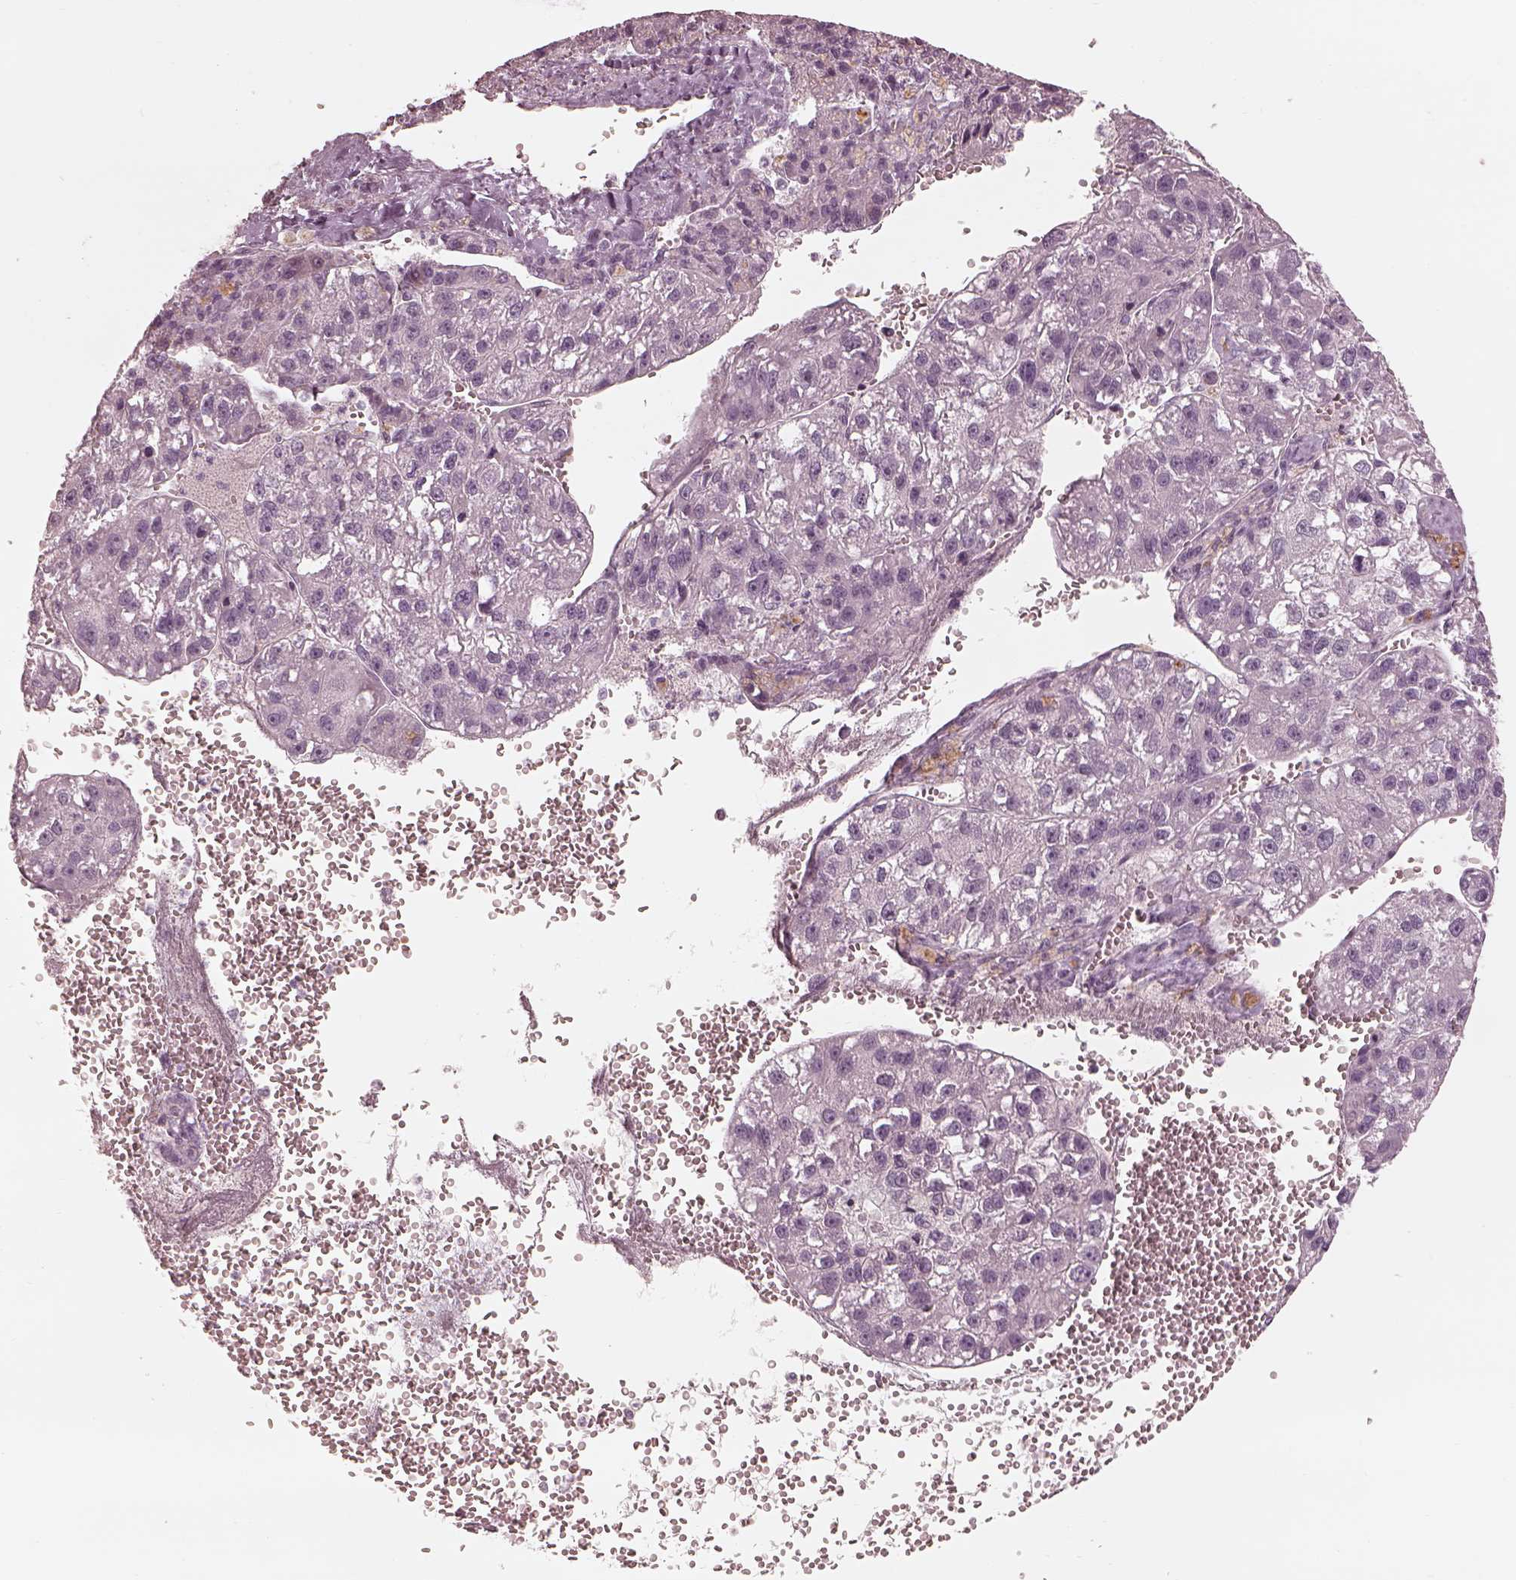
{"staining": {"intensity": "negative", "quantity": "none", "location": "none"}, "tissue": "liver cancer", "cell_type": "Tumor cells", "image_type": "cancer", "snomed": [{"axis": "morphology", "description": "Carcinoma, Hepatocellular, NOS"}, {"axis": "topography", "description": "Liver"}], "caption": "This photomicrograph is of liver cancer stained with immunohistochemistry (IHC) to label a protein in brown with the nuclei are counter-stained blue. There is no staining in tumor cells.", "gene": "ADRB3", "patient": {"sex": "female", "age": 70}}